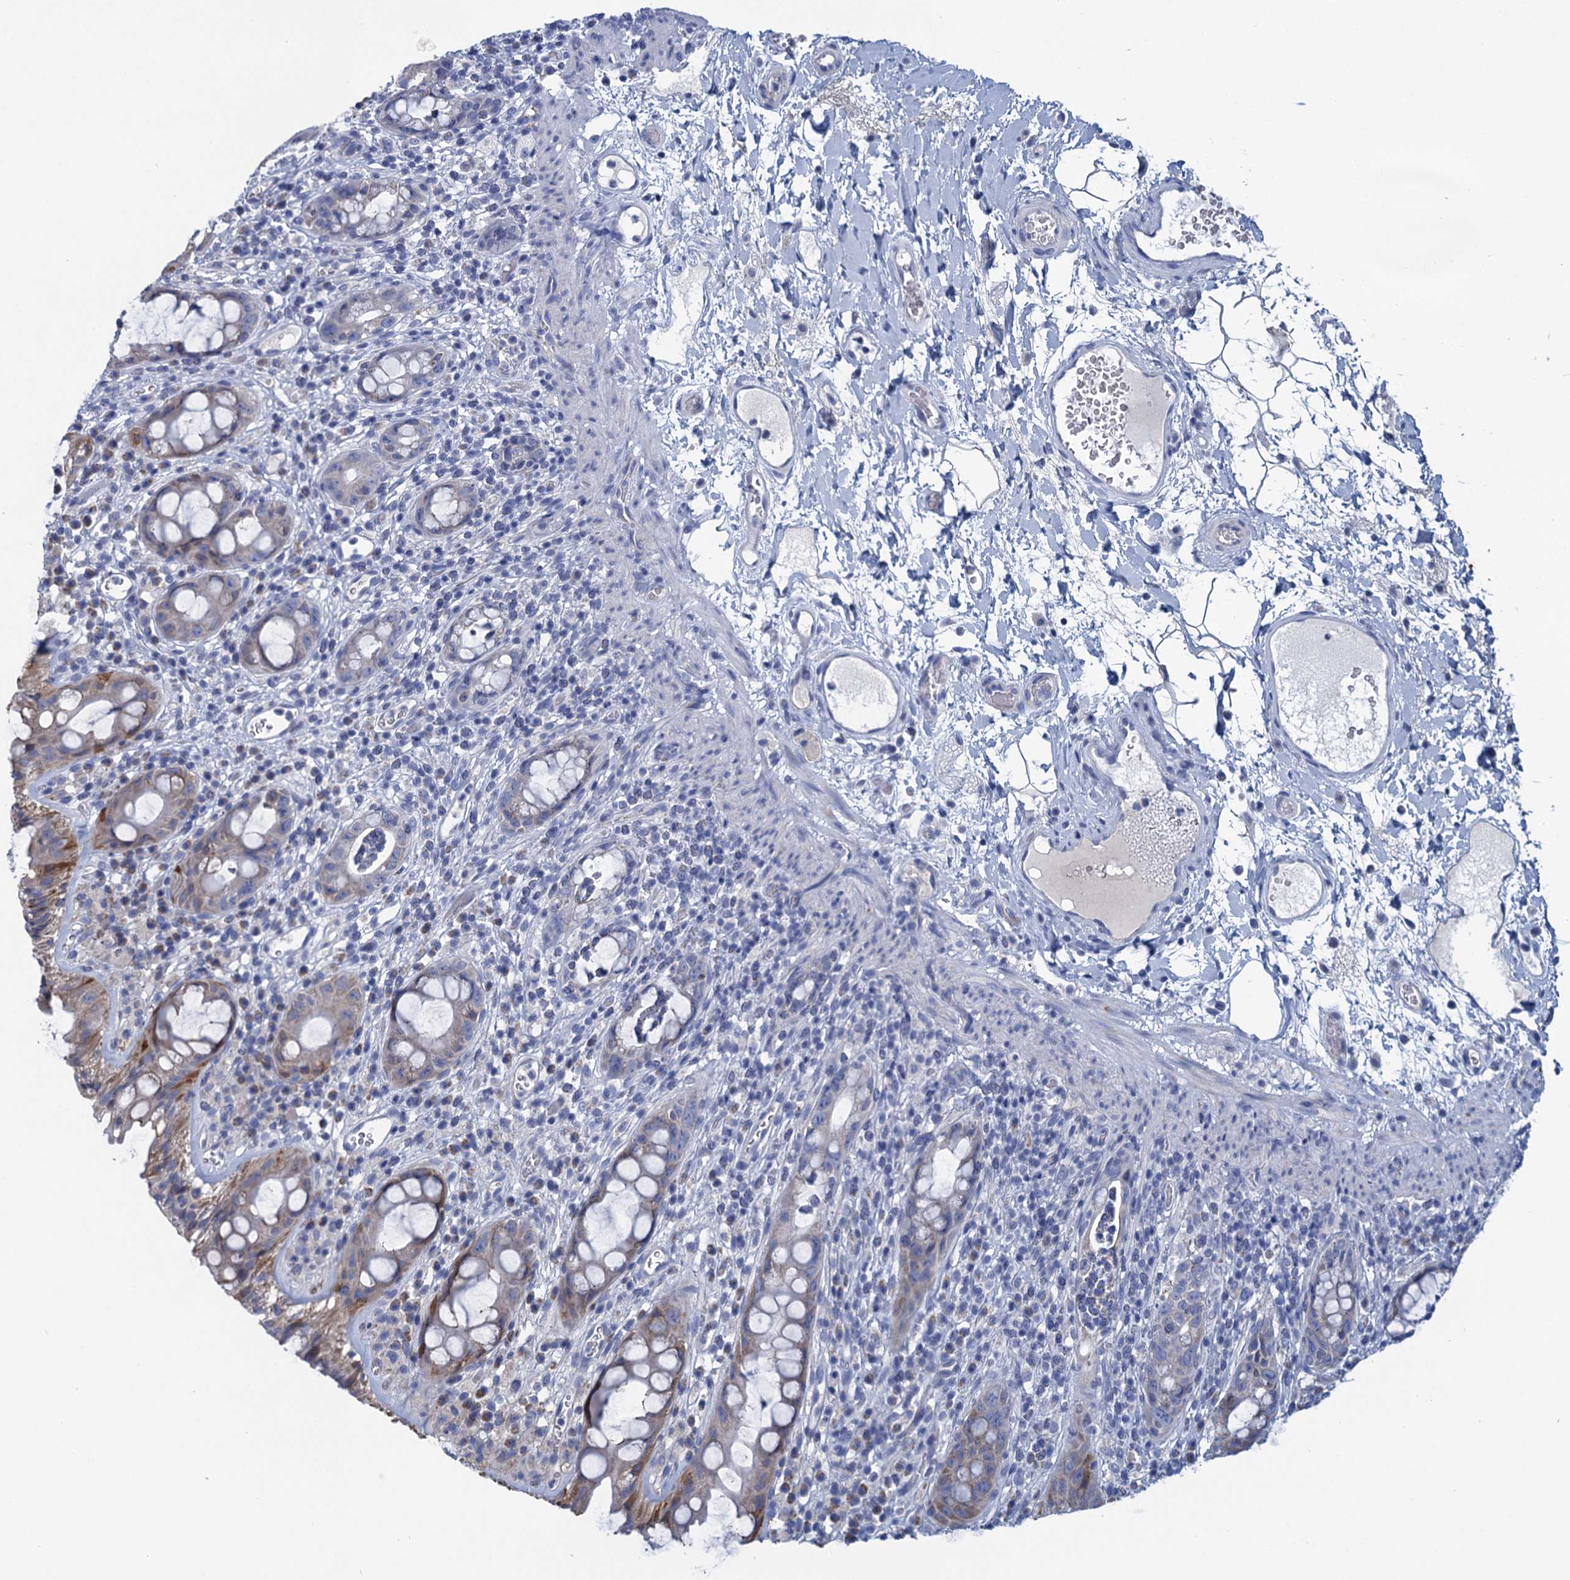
{"staining": {"intensity": "moderate", "quantity": "25%-75%", "location": "cytoplasmic/membranous"}, "tissue": "rectum", "cell_type": "Glandular cells", "image_type": "normal", "snomed": [{"axis": "morphology", "description": "Normal tissue, NOS"}, {"axis": "topography", "description": "Rectum"}], "caption": "High-power microscopy captured an immunohistochemistry (IHC) photomicrograph of unremarkable rectum, revealing moderate cytoplasmic/membranous staining in about 25%-75% of glandular cells. (DAB (3,3'-diaminobenzidine) = brown stain, brightfield microscopy at high magnification).", "gene": "SCEL", "patient": {"sex": "female", "age": 57}}